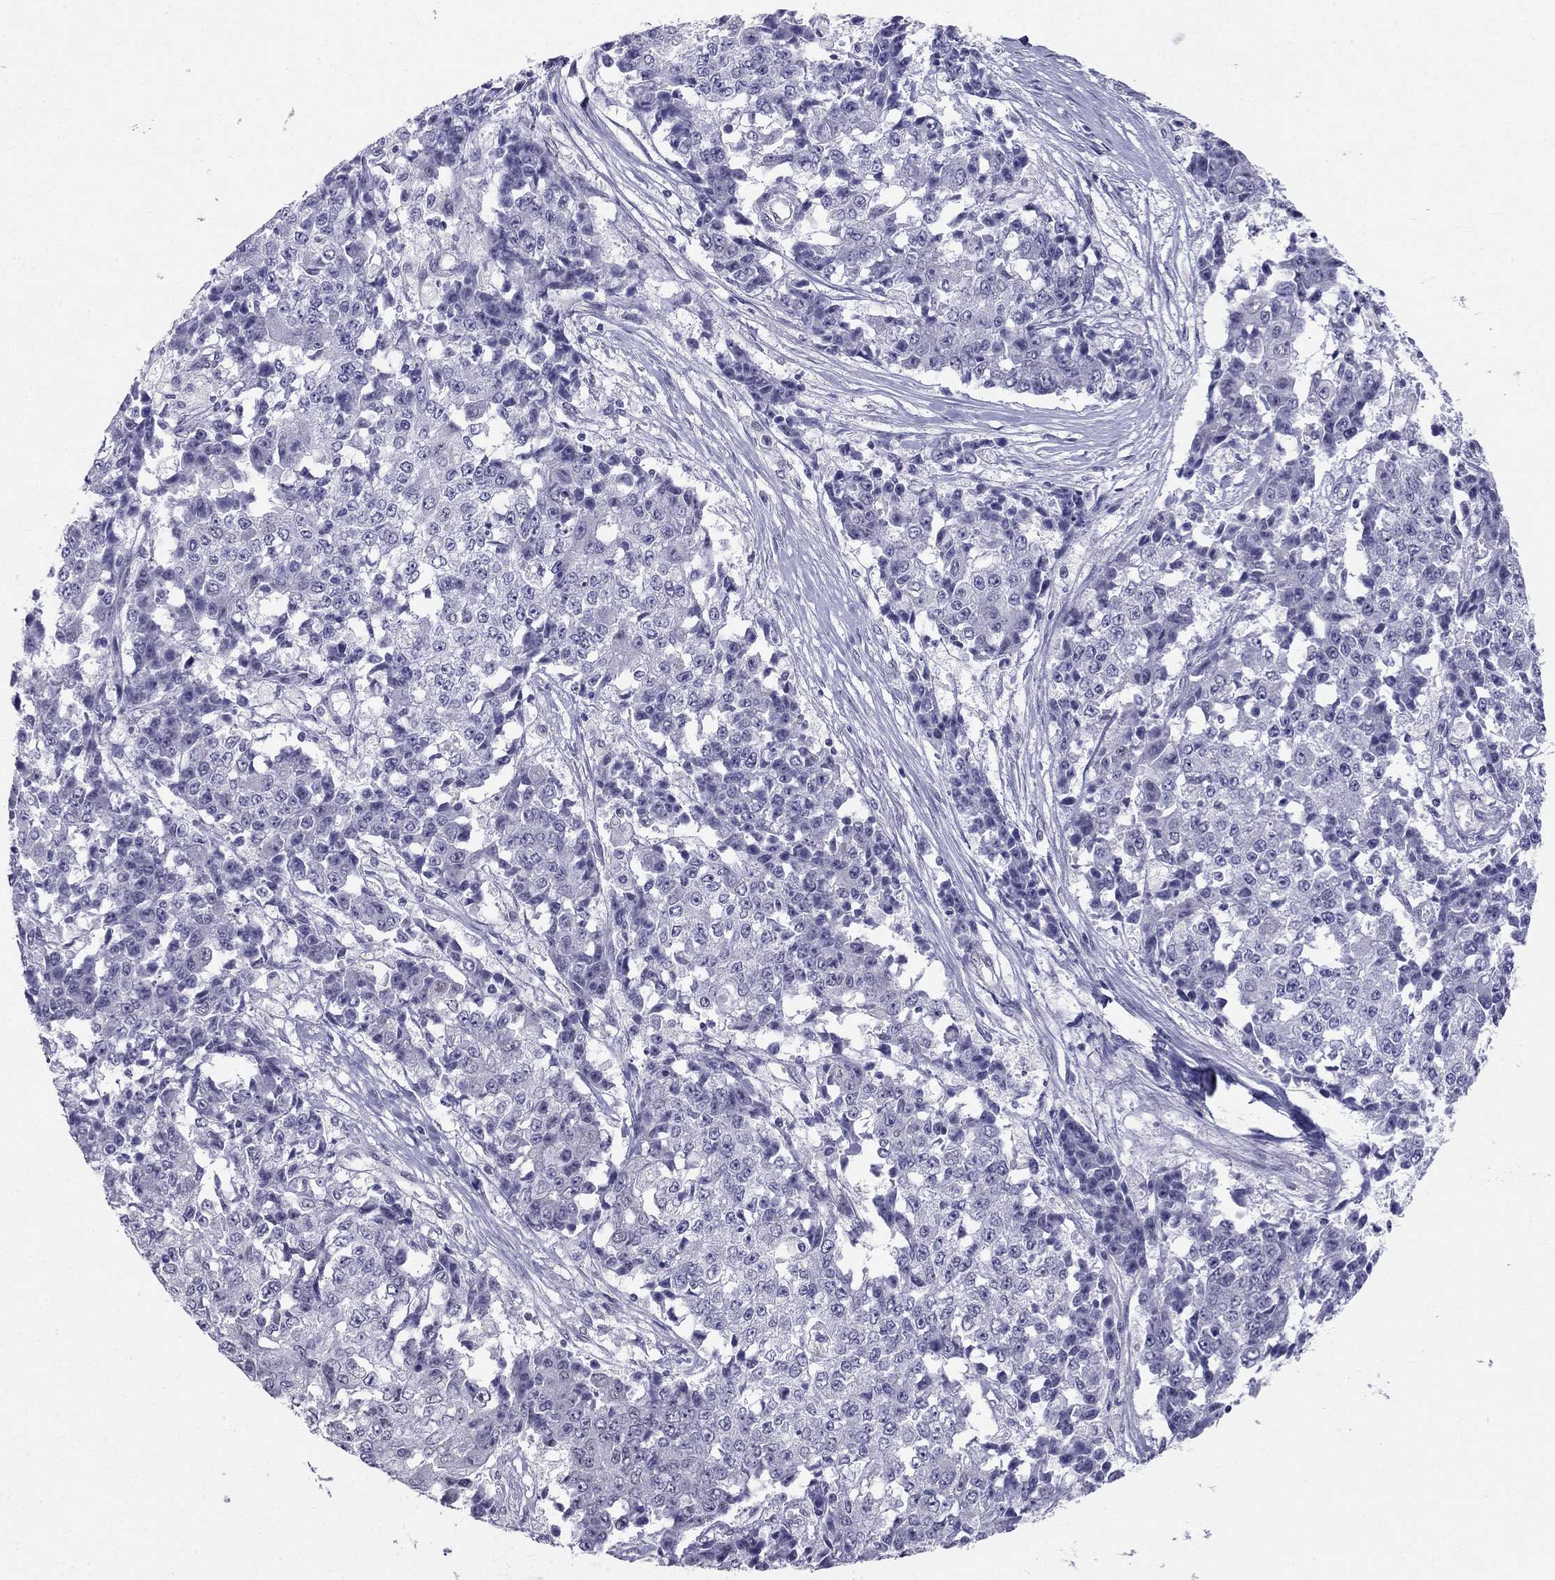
{"staining": {"intensity": "negative", "quantity": "none", "location": "none"}, "tissue": "ovarian cancer", "cell_type": "Tumor cells", "image_type": "cancer", "snomed": [{"axis": "morphology", "description": "Carcinoma, endometroid"}, {"axis": "topography", "description": "Ovary"}], "caption": "An image of human ovarian cancer (endometroid carcinoma) is negative for staining in tumor cells.", "gene": "BAG5", "patient": {"sex": "female", "age": 42}}